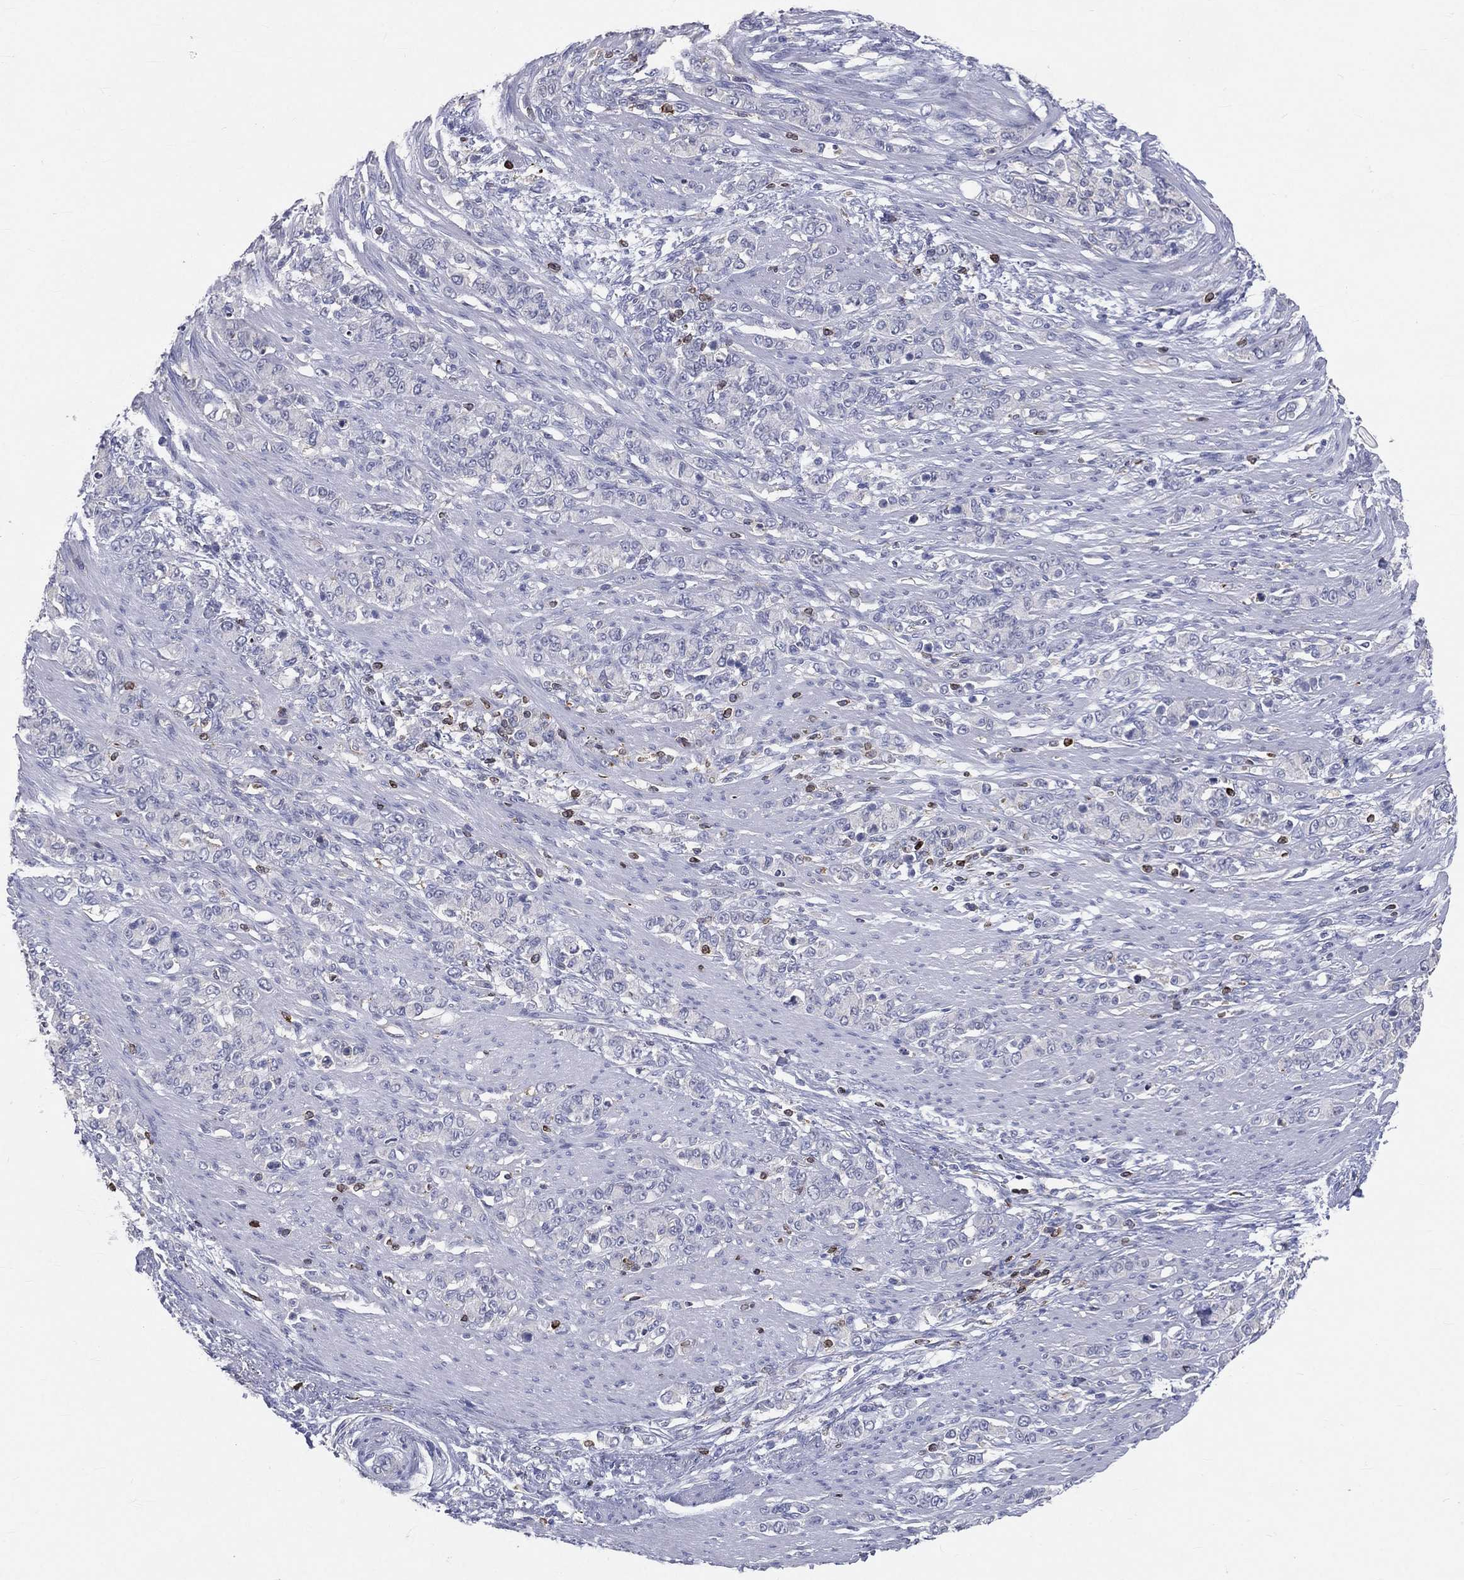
{"staining": {"intensity": "negative", "quantity": "none", "location": "none"}, "tissue": "stomach cancer", "cell_type": "Tumor cells", "image_type": "cancer", "snomed": [{"axis": "morphology", "description": "Normal tissue, NOS"}, {"axis": "morphology", "description": "Adenocarcinoma, NOS"}, {"axis": "topography", "description": "Stomach"}], "caption": "Immunohistochemistry (IHC) histopathology image of human stomach cancer stained for a protein (brown), which shows no staining in tumor cells.", "gene": "CTSW", "patient": {"sex": "female", "age": 79}}